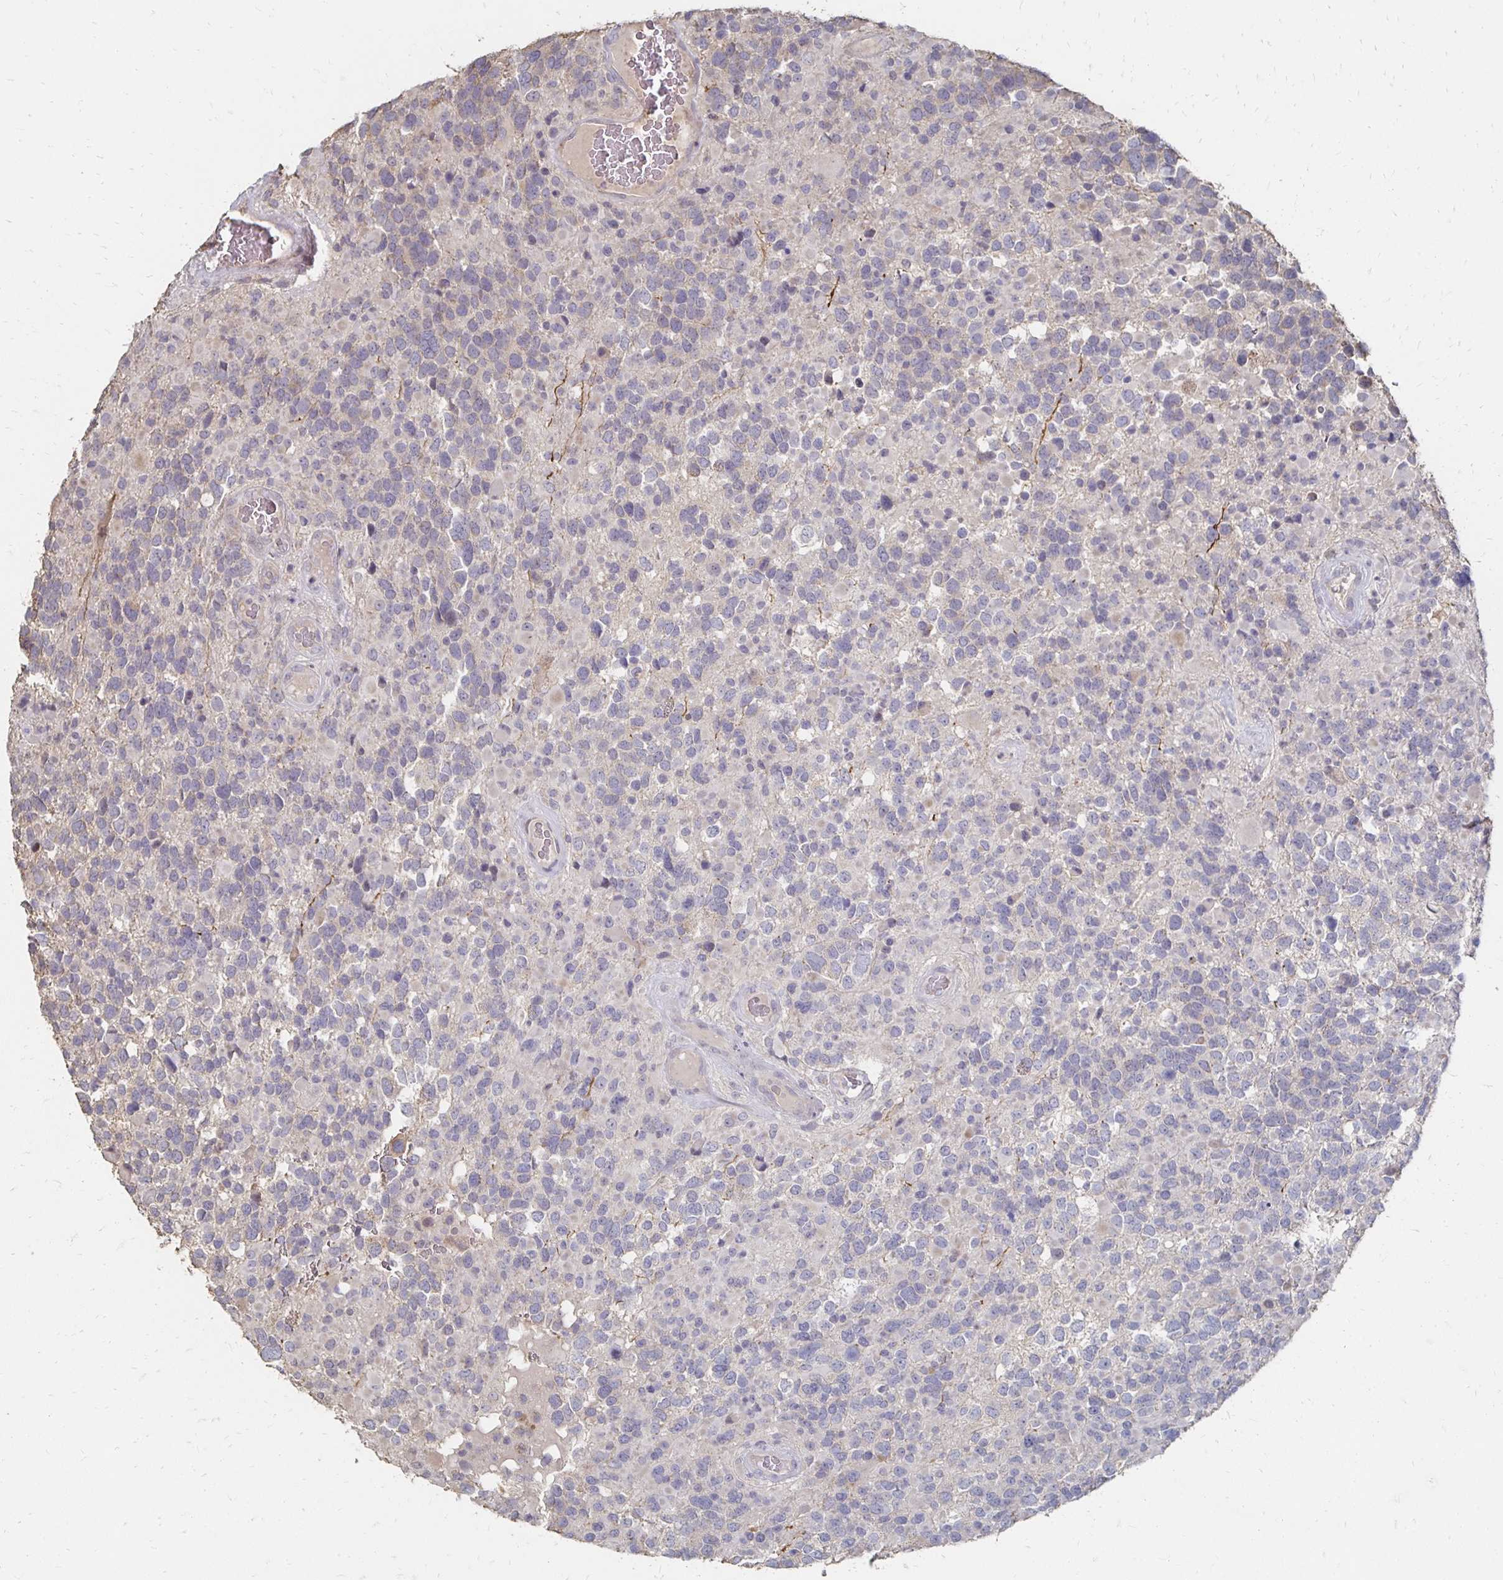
{"staining": {"intensity": "negative", "quantity": "none", "location": "none"}, "tissue": "glioma", "cell_type": "Tumor cells", "image_type": "cancer", "snomed": [{"axis": "morphology", "description": "Glioma, malignant, High grade"}, {"axis": "topography", "description": "Brain"}], "caption": "Immunohistochemistry photomicrograph of human glioma stained for a protein (brown), which shows no expression in tumor cells.", "gene": "ZNF727", "patient": {"sex": "female", "age": 40}}